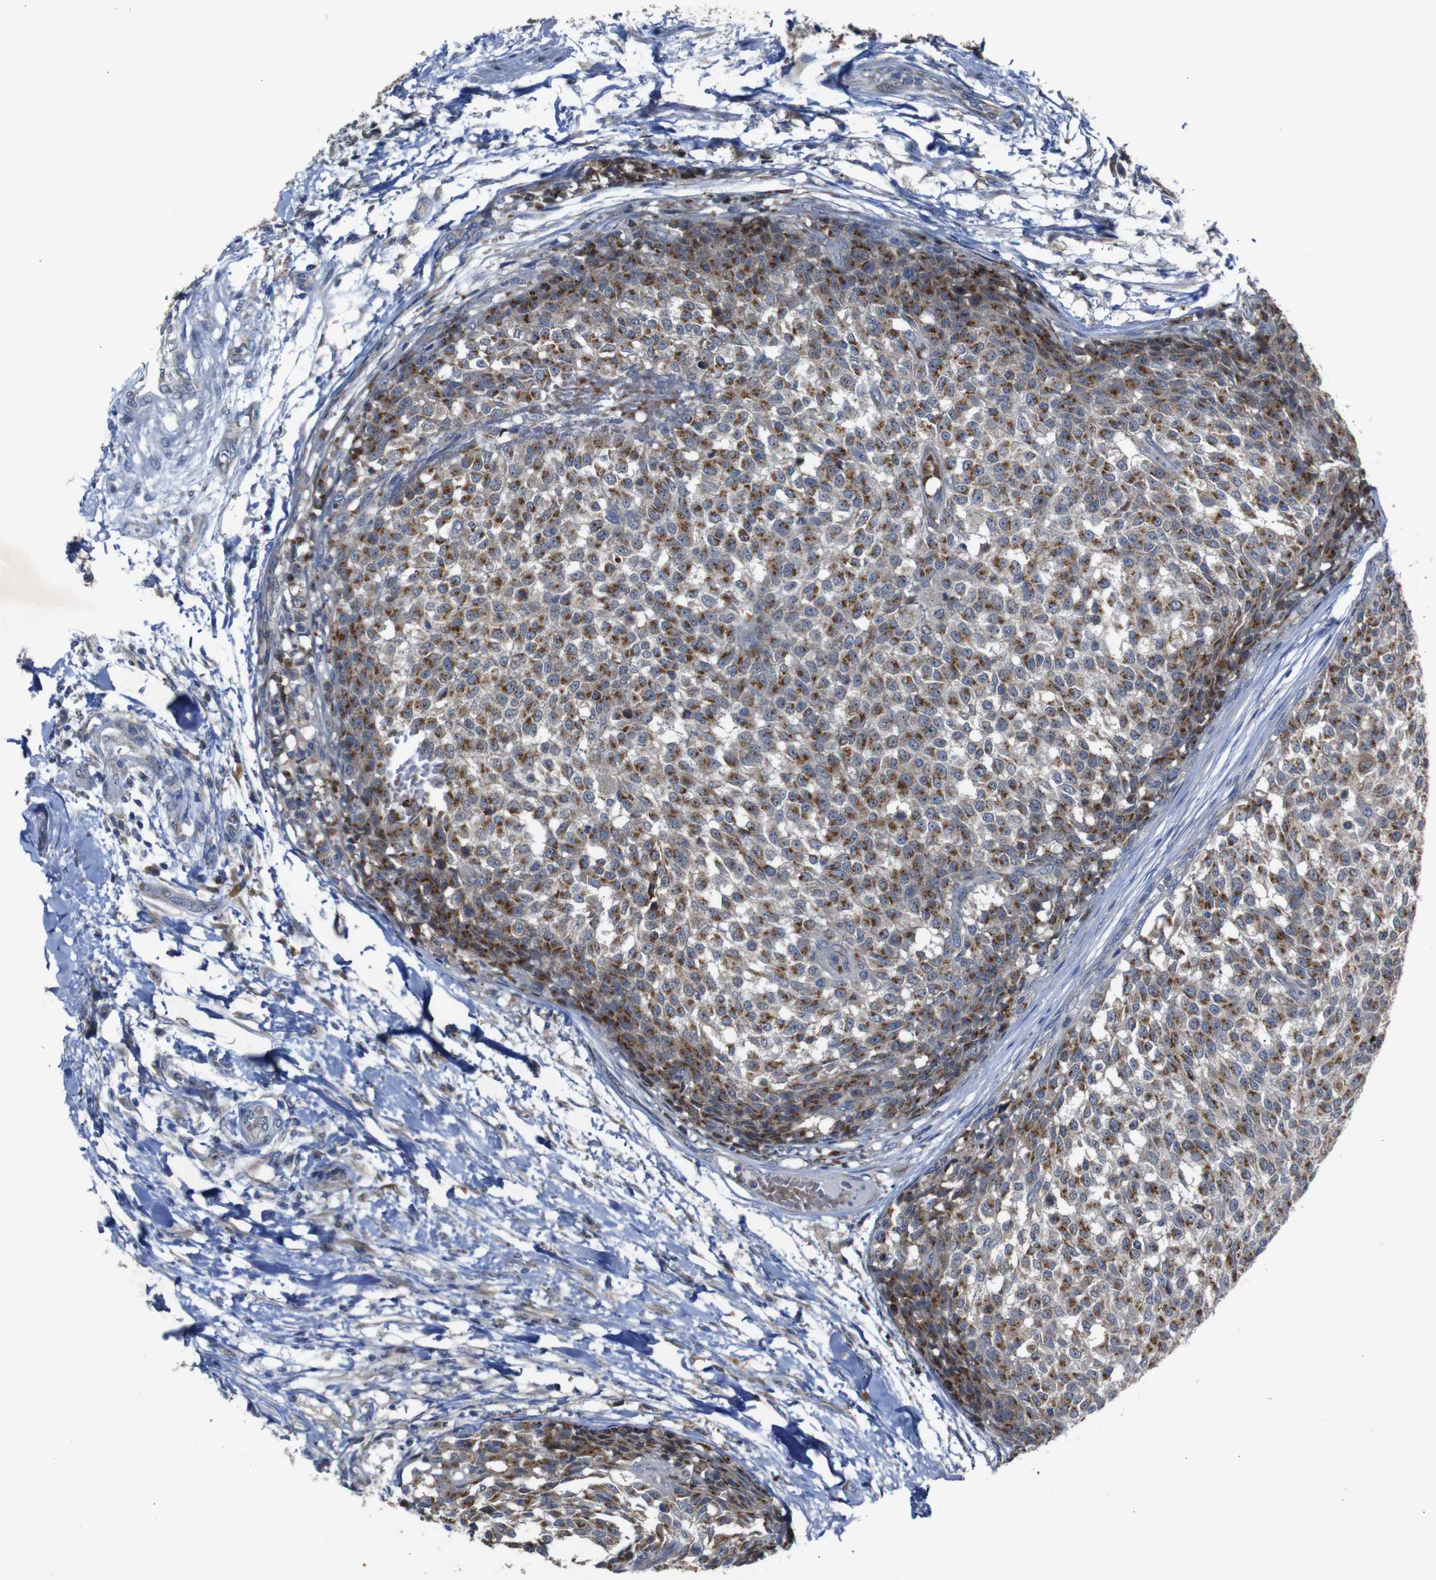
{"staining": {"intensity": "moderate", "quantity": ">75%", "location": "cytoplasmic/membranous"}, "tissue": "testis cancer", "cell_type": "Tumor cells", "image_type": "cancer", "snomed": [{"axis": "morphology", "description": "Seminoma, NOS"}, {"axis": "topography", "description": "Testis"}], "caption": "Protein staining of seminoma (testis) tissue reveals moderate cytoplasmic/membranous positivity in approximately >75% of tumor cells.", "gene": "CHST10", "patient": {"sex": "male", "age": 59}}